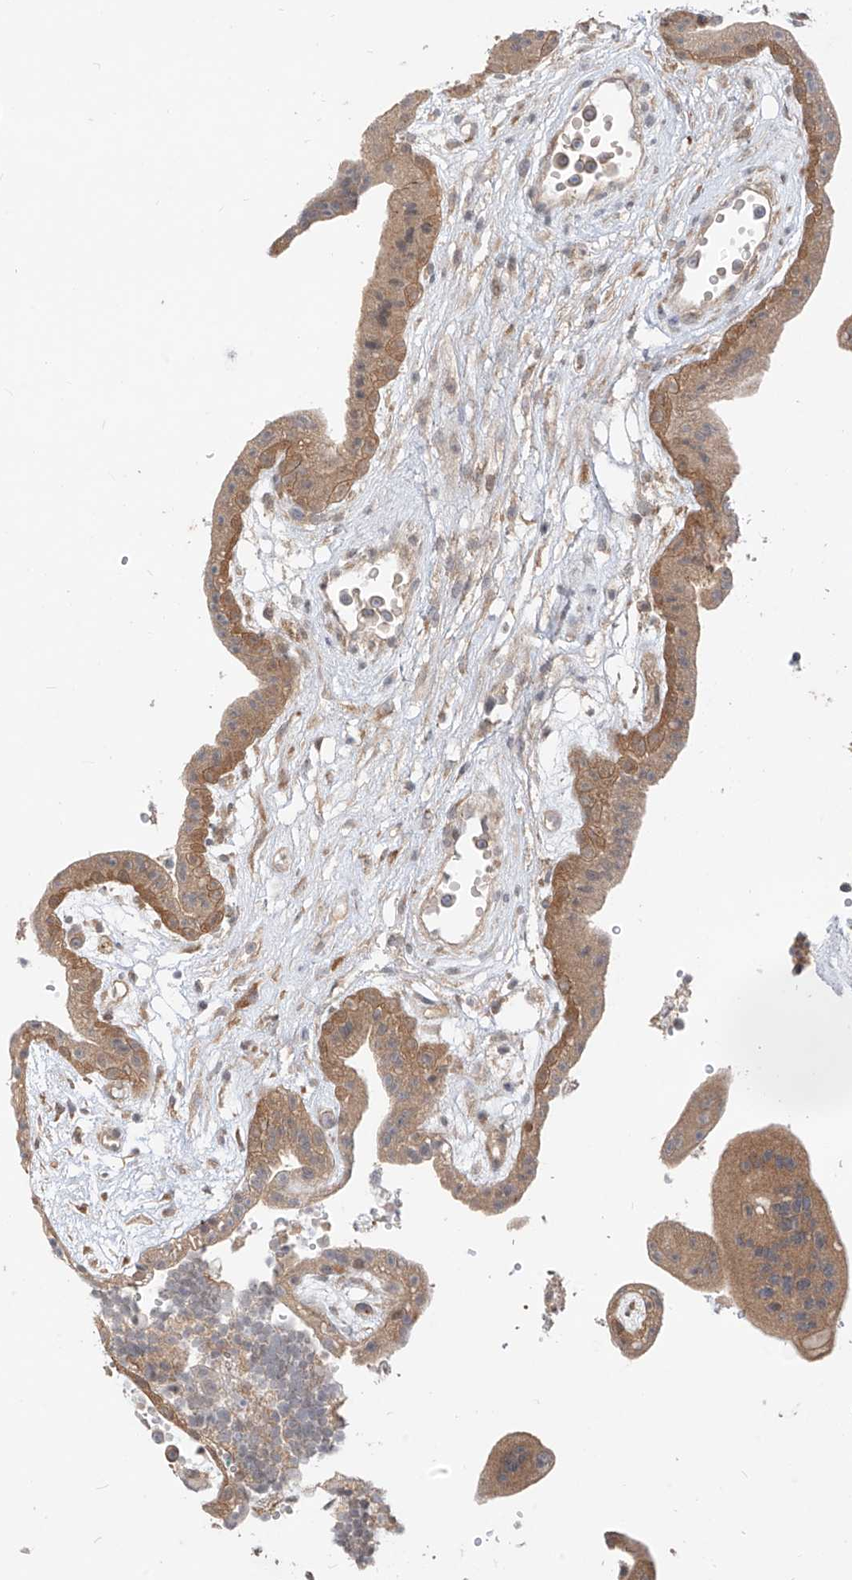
{"staining": {"intensity": "moderate", "quantity": ">75%", "location": "cytoplasmic/membranous"}, "tissue": "placenta", "cell_type": "Trophoblastic cells", "image_type": "normal", "snomed": [{"axis": "morphology", "description": "Normal tissue, NOS"}, {"axis": "topography", "description": "Placenta"}], "caption": "Immunohistochemistry (IHC) of benign placenta shows medium levels of moderate cytoplasmic/membranous expression in about >75% of trophoblastic cells.", "gene": "MTUS2", "patient": {"sex": "female", "age": 18}}